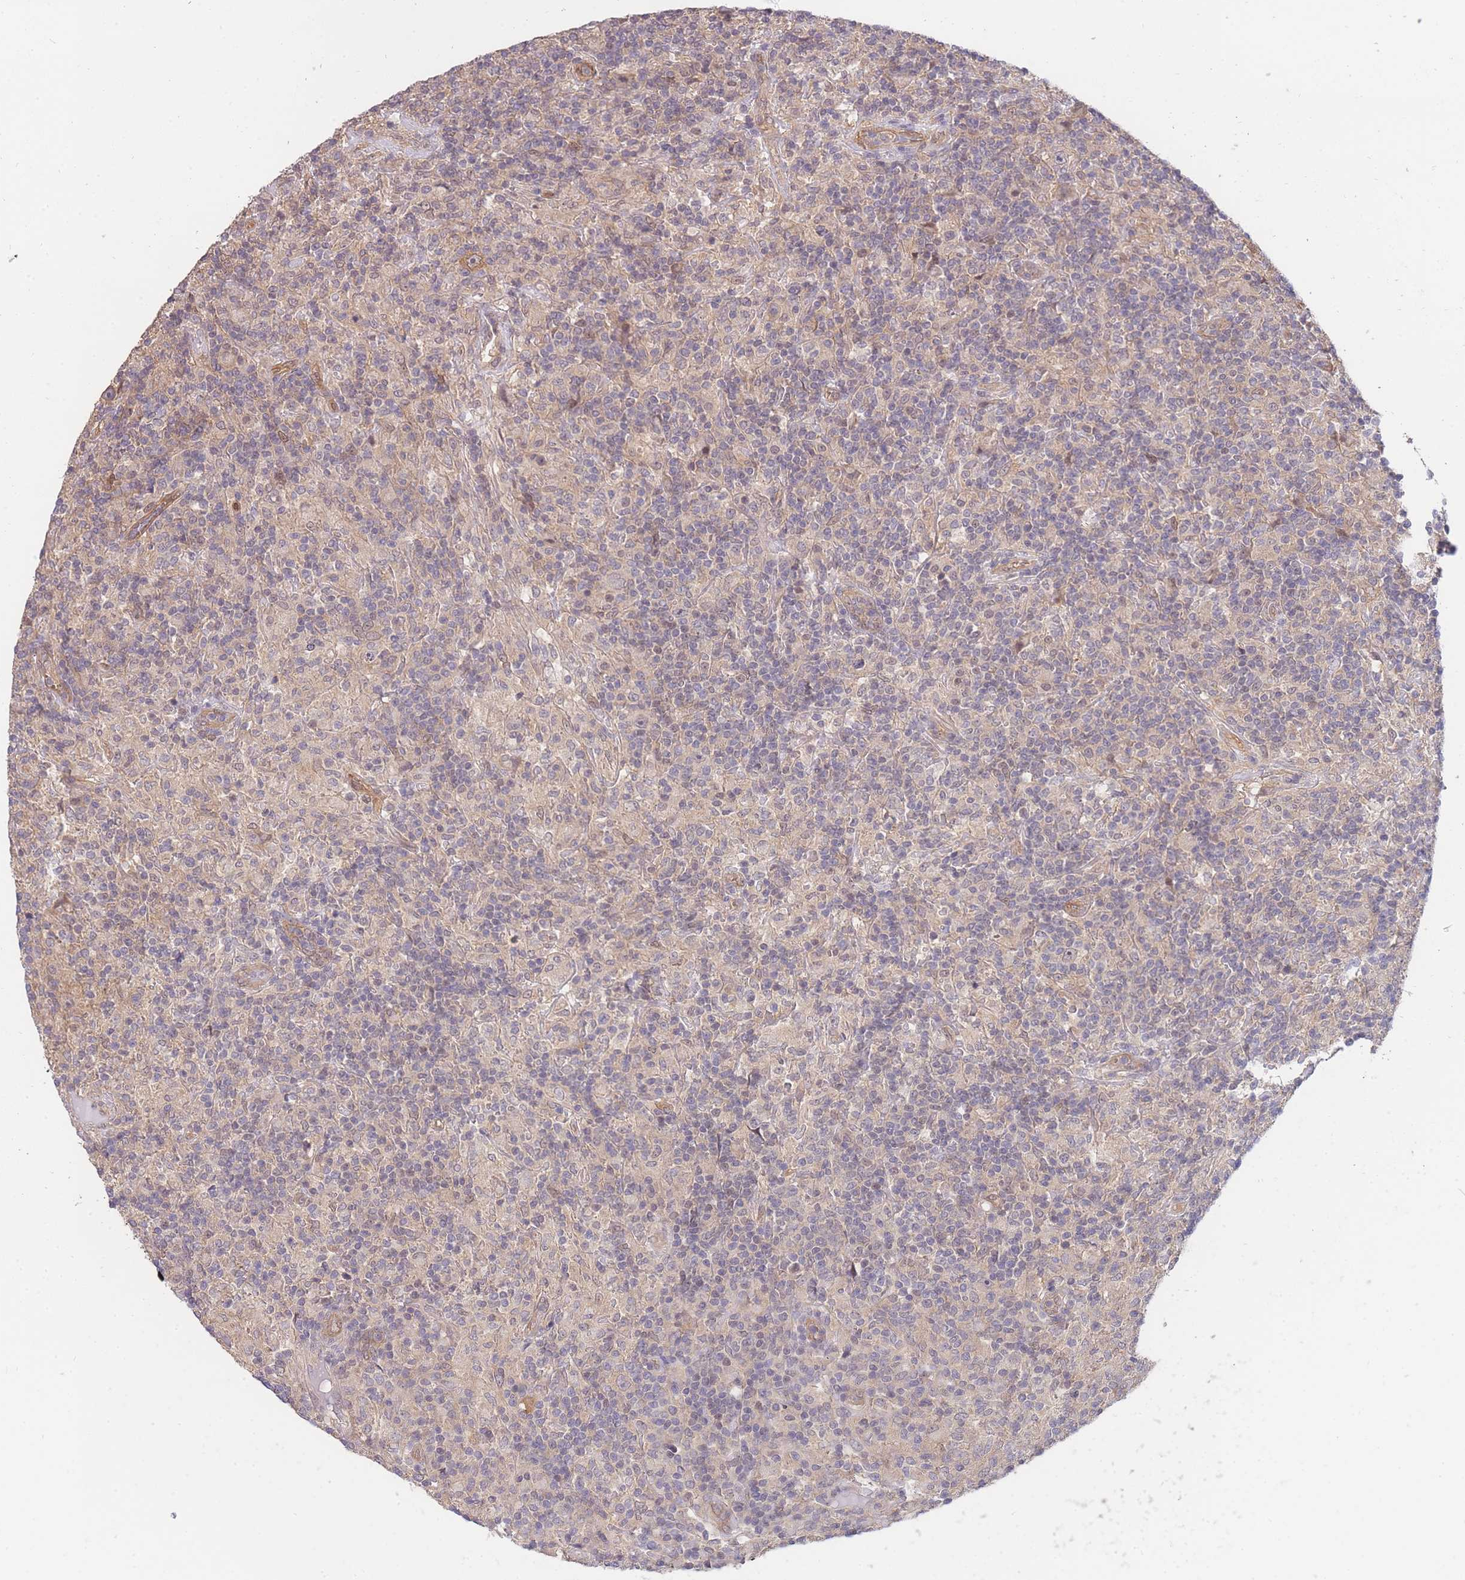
{"staining": {"intensity": "moderate", "quantity": ">75%", "location": "cytoplasmic/membranous"}, "tissue": "lymphoma", "cell_type": "Tumor cells", "image_type": "cancer", "snomed": [{"axis": "morphology", "description": "Hodgkin's disease, NOS"}, {"axis": "topography", "description": "Lymph node"}], "caption": "An immunohistochemistry photomicrograph of tumor tissue is shown. Protein staining in brown shows moderate cytoplasmic/membranous positivity in Hodgkin's disease within tumor cells.", "gene": "SMC6", "patient": {"sex": "male", "age": 70}}